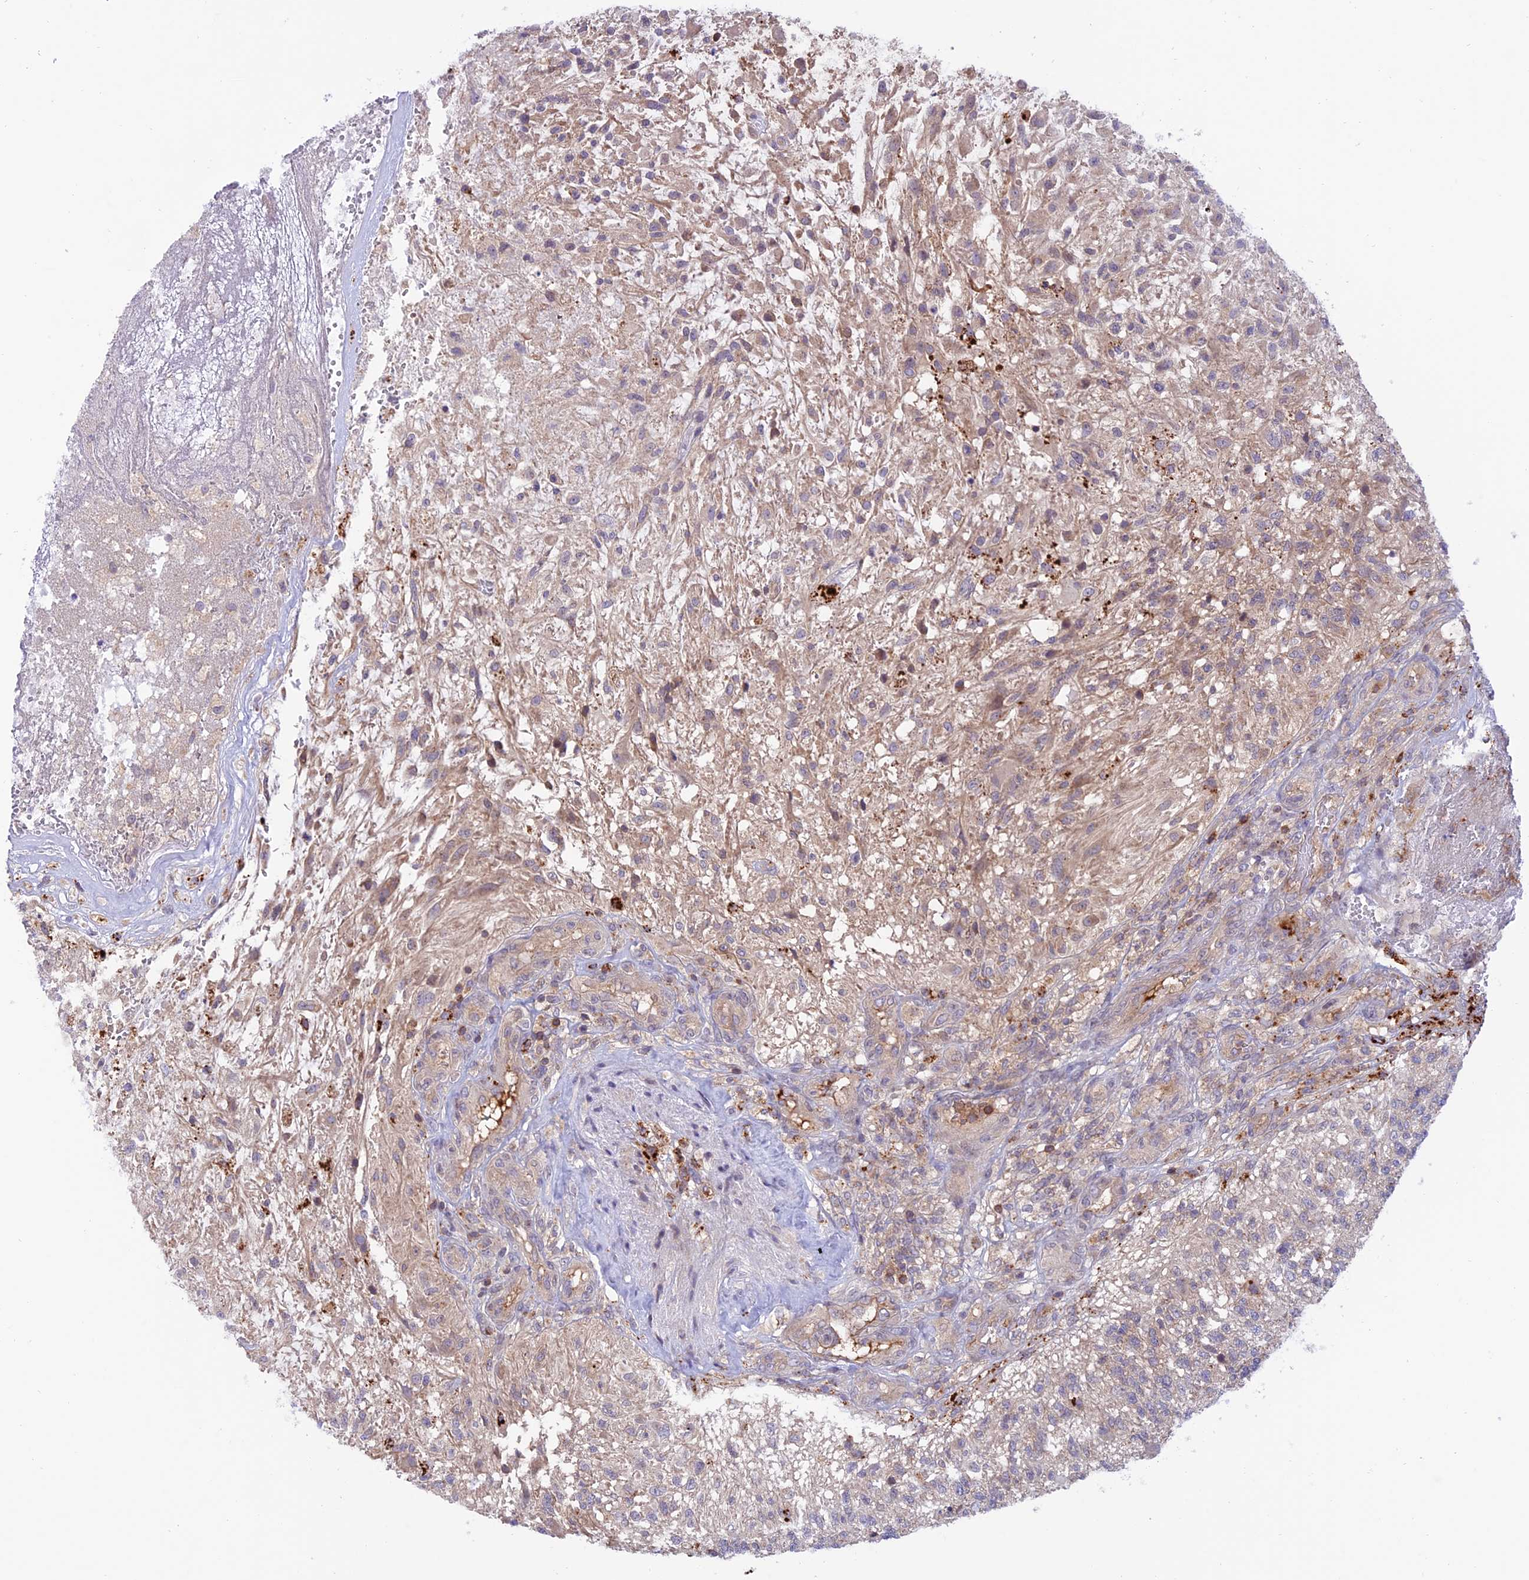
{"staining": {"intensity": "negative", "quantity": "none", "location": "none"}, "tissue": "glioma", "cell_type": "Tumor cells", "image_type": "cancer", "snomed": [{"axis": "morphology", "description": "Glioma, malignant, High grade"}, {"axis": "topography", "description": "Brain"}], "caption": "IHC of human glioma shows no positivity in tumor cells.", "gene": "ARHGEF18", "patient": {"sex": "male", "age": 56}}